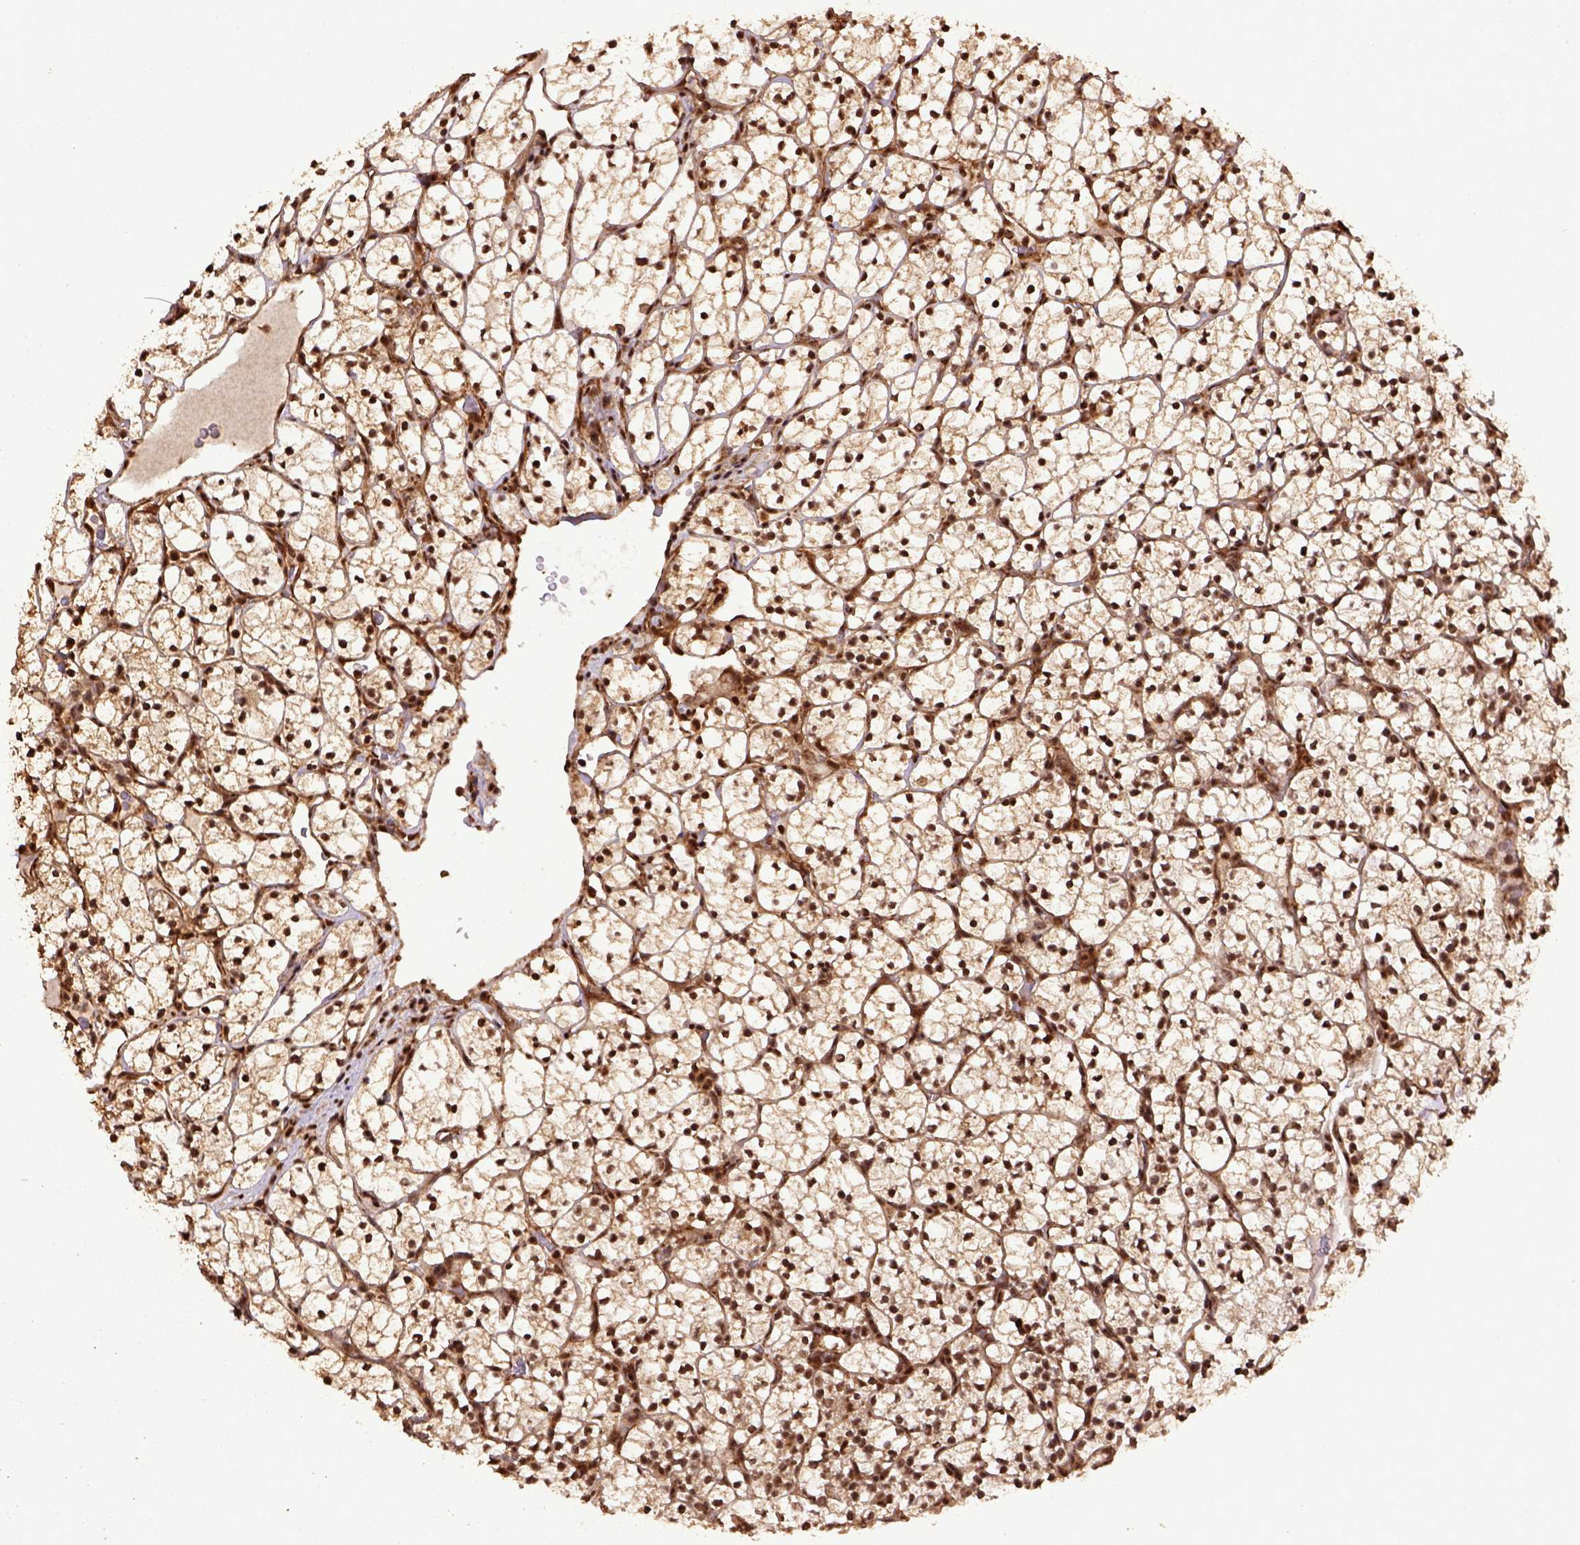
{"staining": {"intensity": "strong", "quantity": ">75%", "location": "nuclear"}, "tissue": "renal cancer", "cell_type": "Tumor cells", "image_type": "cancer", "snomed": [{"axis": "morphology", "description": "Adenocarcinoma, NOS"}, {"axis": "topography", "description": "Kidney"}], "caption": "A brown stain labels strong nuclear positivity of a protein in renal adenocarcinoma tumor cells.", "gene": "PPIG", "patient": {"sex": "female", "age": 89}}